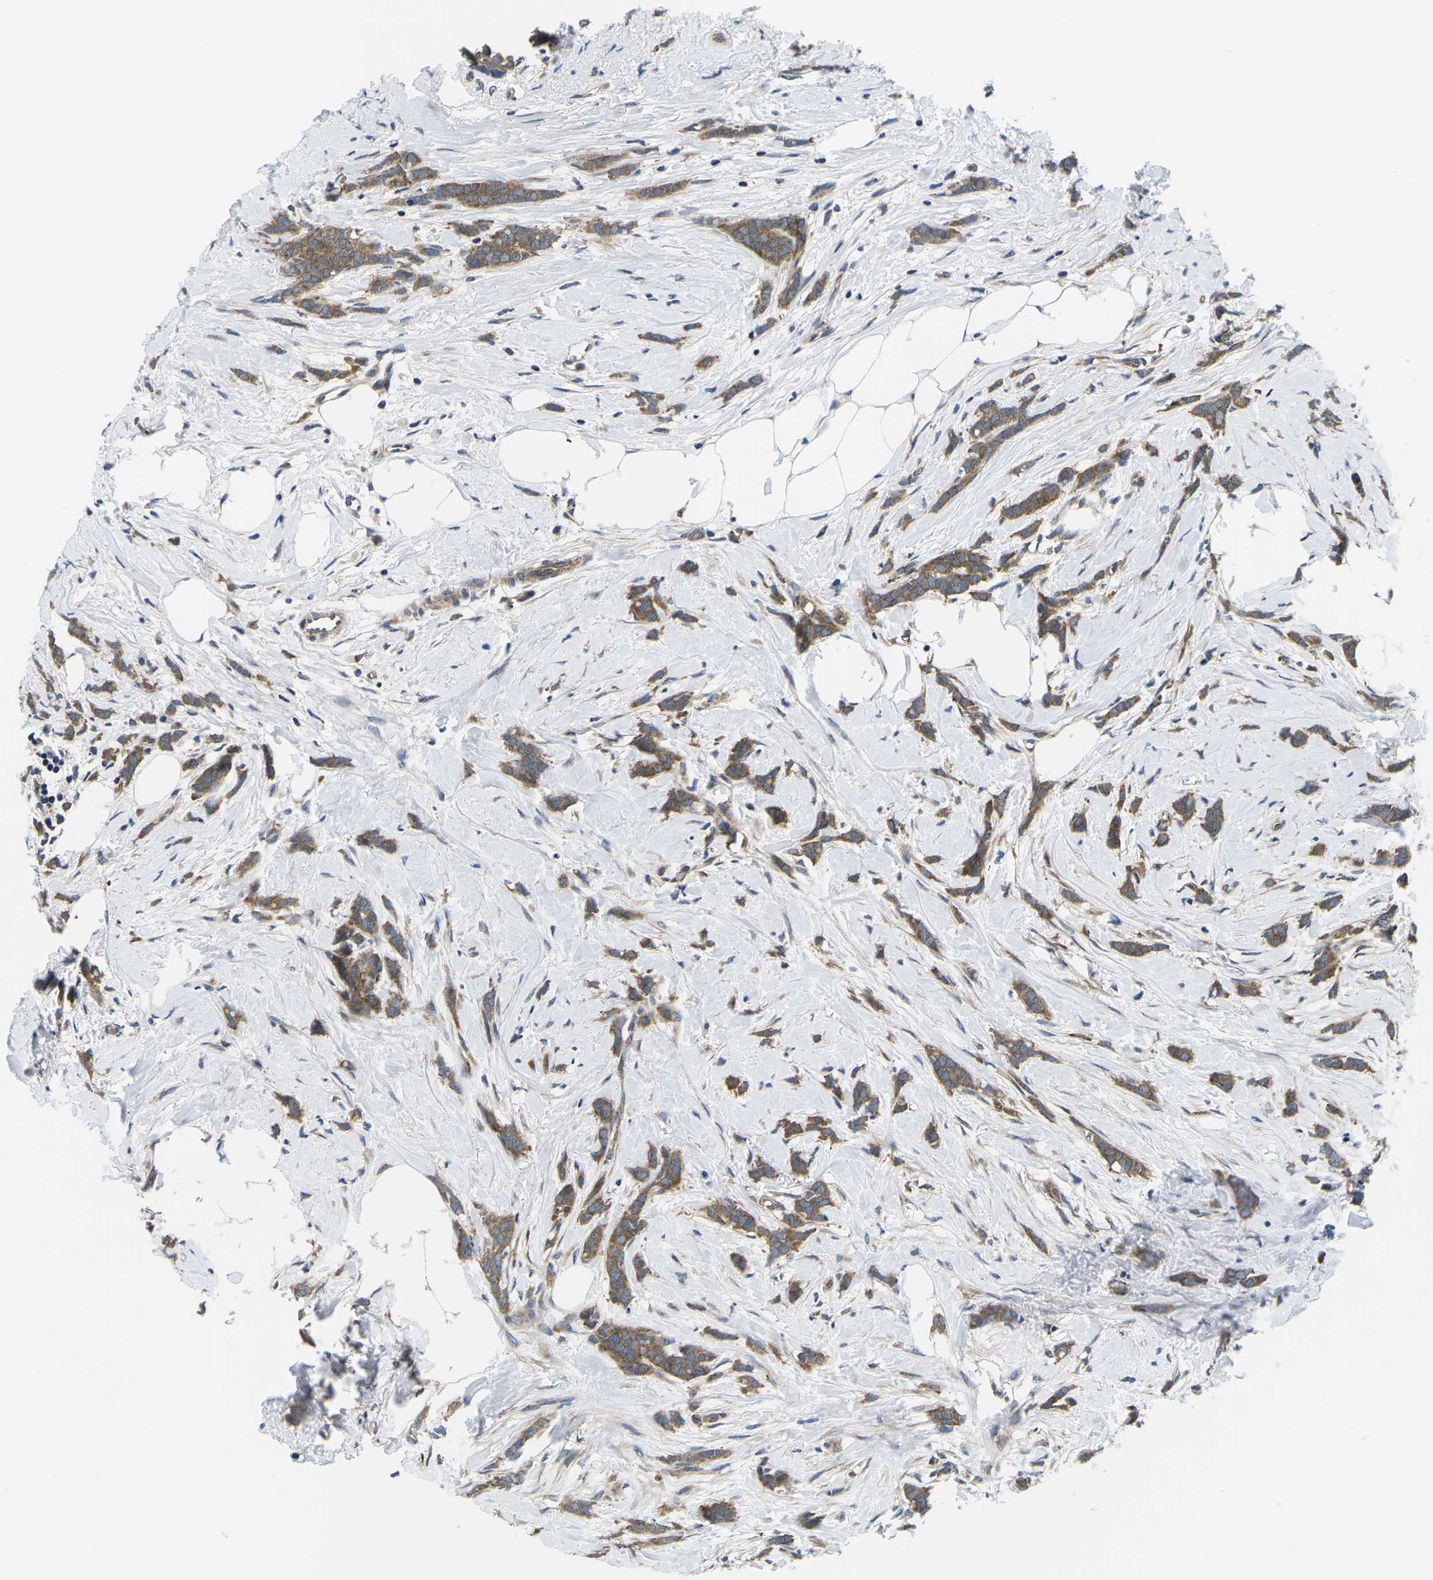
{"staining": {"intensity": "moderate", "quantity": ">75%", "location": "cytoplasmic/membranous"}, "tissue": "breast cancer", "cell_type": "Tumor cells", "image_type": "cancer", "snomed": [{"axis": "morphology", "description": "Lobular carcinoma, in situ"}, {"axis": "morphology", "description": "Lobular carcinoma"}, {"axis": "topography", "description": "Breast"}], "caption": "Moderate cytoplasmic/membranous expression for a protein is identified in about >75% of tumor cells of lobular carcinoma in situ (breast) using immunohistochemistry.", "gene": "GSK3B", "patient": {"sex": "female", "age": 41}}